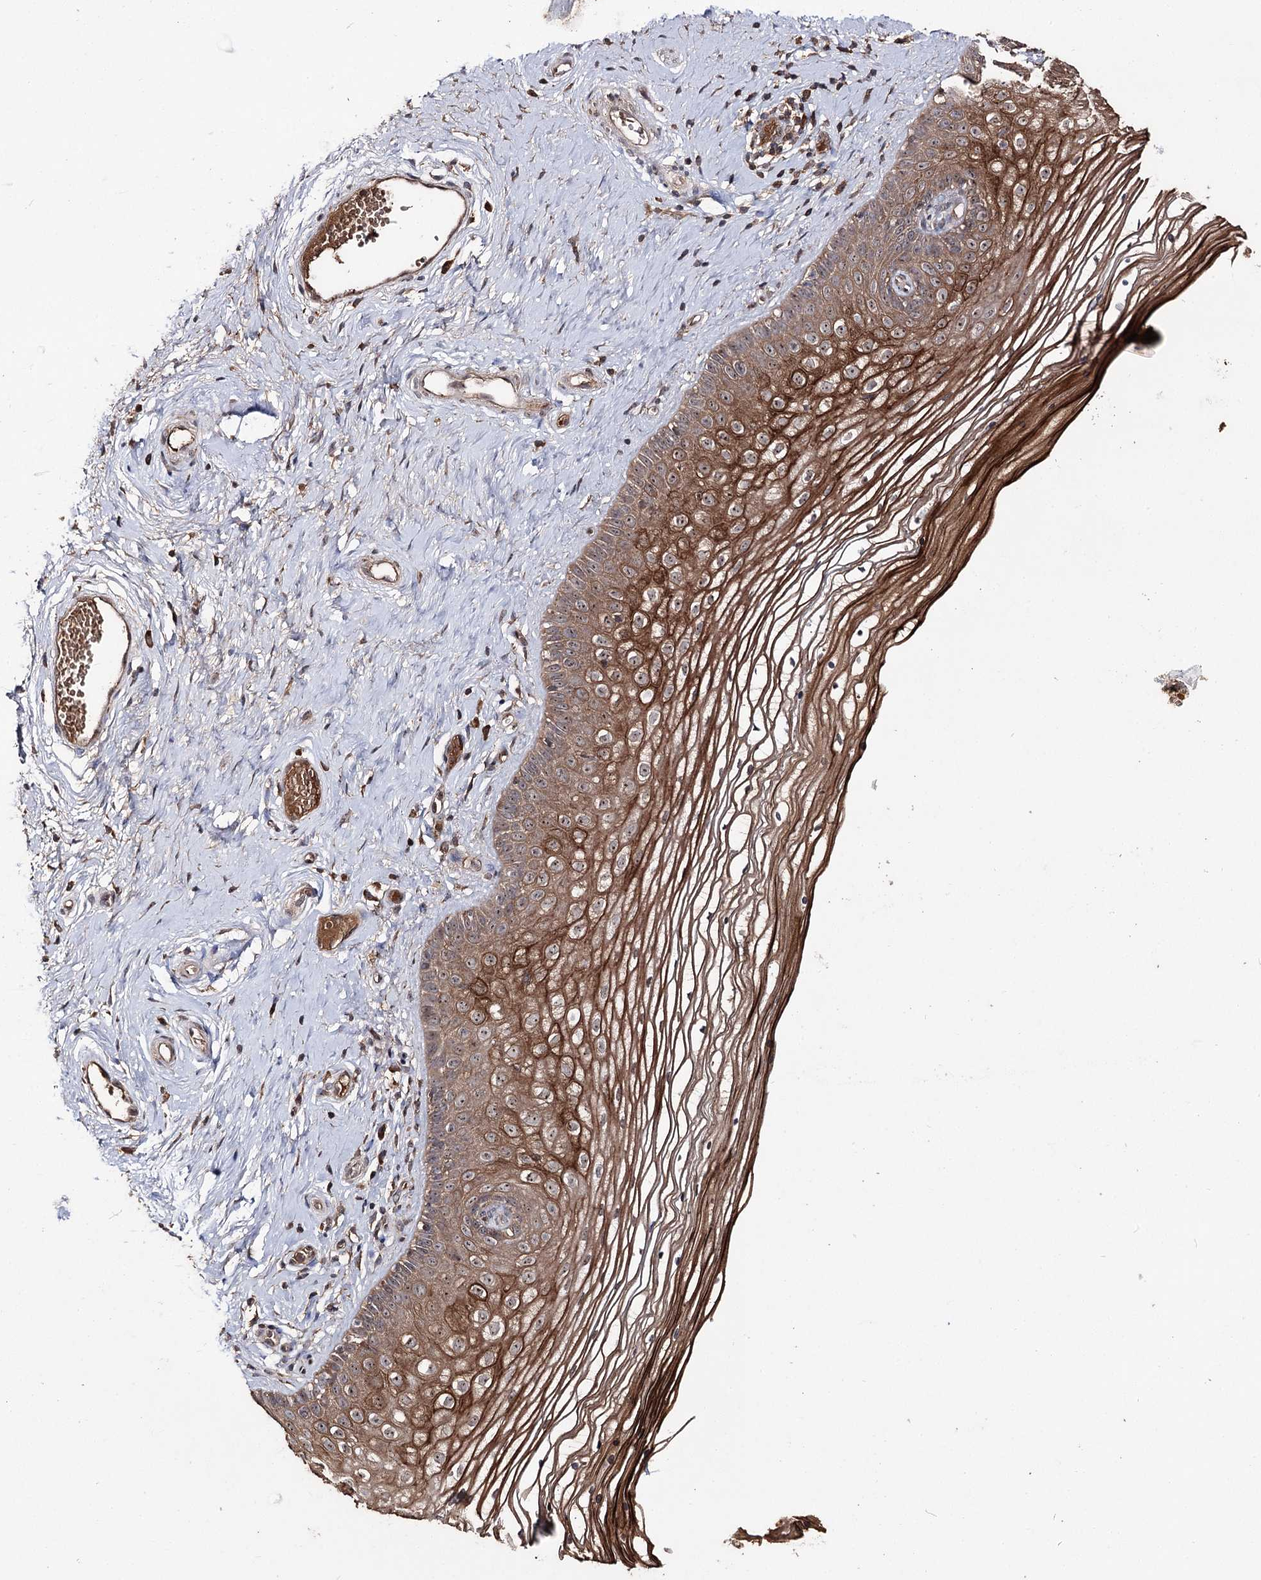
{"staining": {"intensity": "moderate", "quantity": ">75%", "location": "cytoplasmic/membranous,nuclear"}, "tissue": "vagina", "cell_type": "Squamous epithelial cells", "image_type": "normal", "snomed": [{"axis": "morphology", "description": "Normal tissue, NOS"}, {"axis": "topography", "description": "Vagina"}], "caption": "The photomicrograph displays a brown stain indicating the presence of a protein in the cytoplasmic/membranous,nuclear of squamous epithelial cells in vagina.", "gene": "FAM53B", "patient": {"sex": "female", "age": 46}}